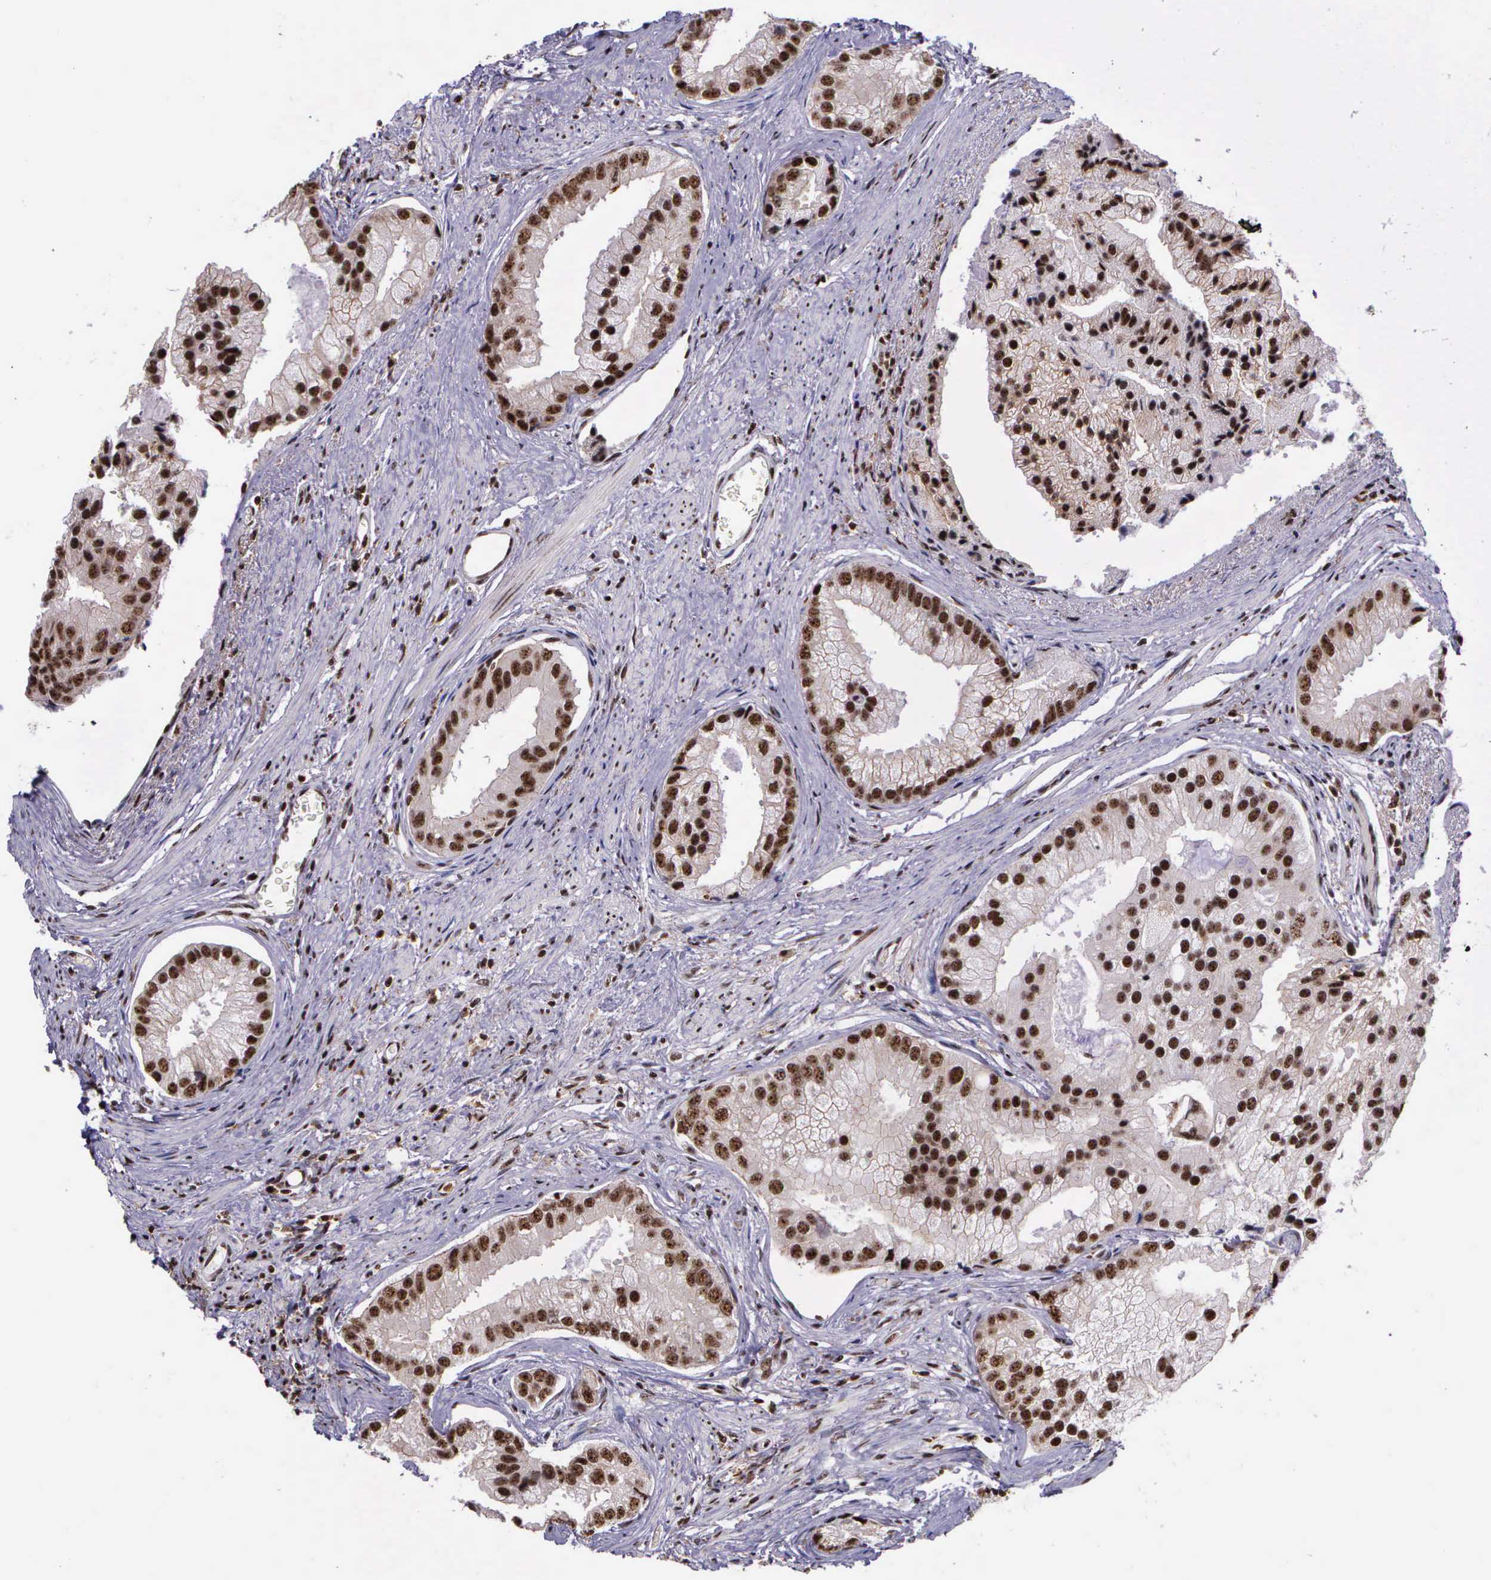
{"staining": {"intensity": "moderate", "quantity": ">75%", "location": "nuclear"}, "tissue": "prostate cancer", "cell_type": "Tumor cells", "image_type": "cancer", "snomed": [{"axis": "morphology", "description": "Adenocarcinoma, Low grade"}, {"axis": "topography", "description": "Prostate"}], "caption": "This photomicrograph exhibits IHC staining of human adenocarcinoma (low-grade) (prostate), with medium moderate nuclear staining in approximately >75% of tumor cells.", "gene": "FAM47A", "patient": {"sex": "male", "age": 71}}